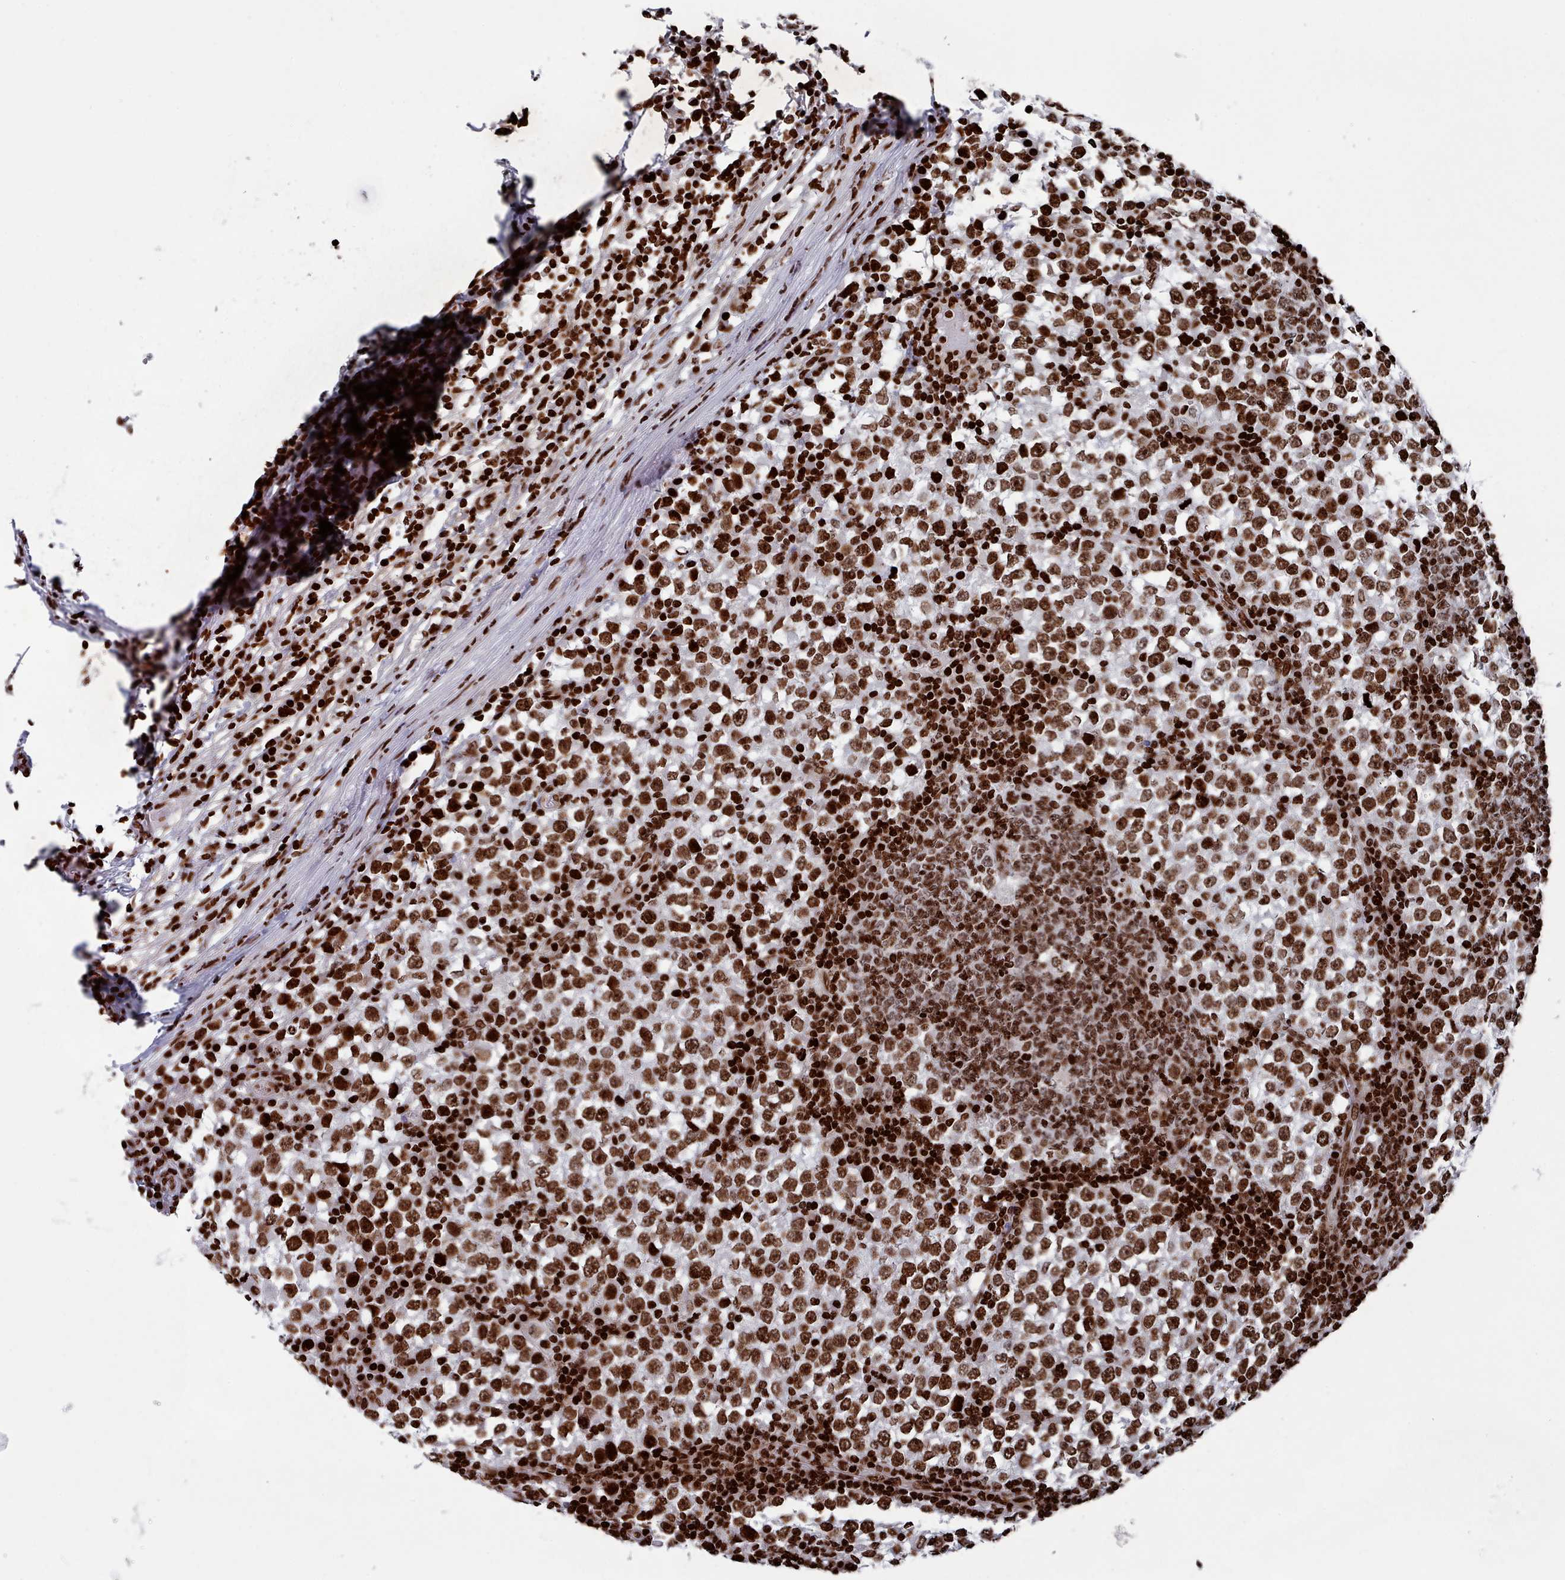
{"staining": {"intensity": "strong", "quantity": ">75%", "location": "nuclear"}, "tissue": "testis cancer", "cell_type": "Tumor cells", "image_type": "cancer", "snomed": [{"axis": "morphology", "description": "Seminoma, NOS"}, {"axis": "topography", "description": "Testis"}], "caption": "Approximately >75% of tumor cells in human seminoma (testis) demonstrate strong nuclear protein expression as visualized by brown immunohistochemical staining.", "gene": "PCDHB12", "patient": {"sex": "male", "age": 65}}